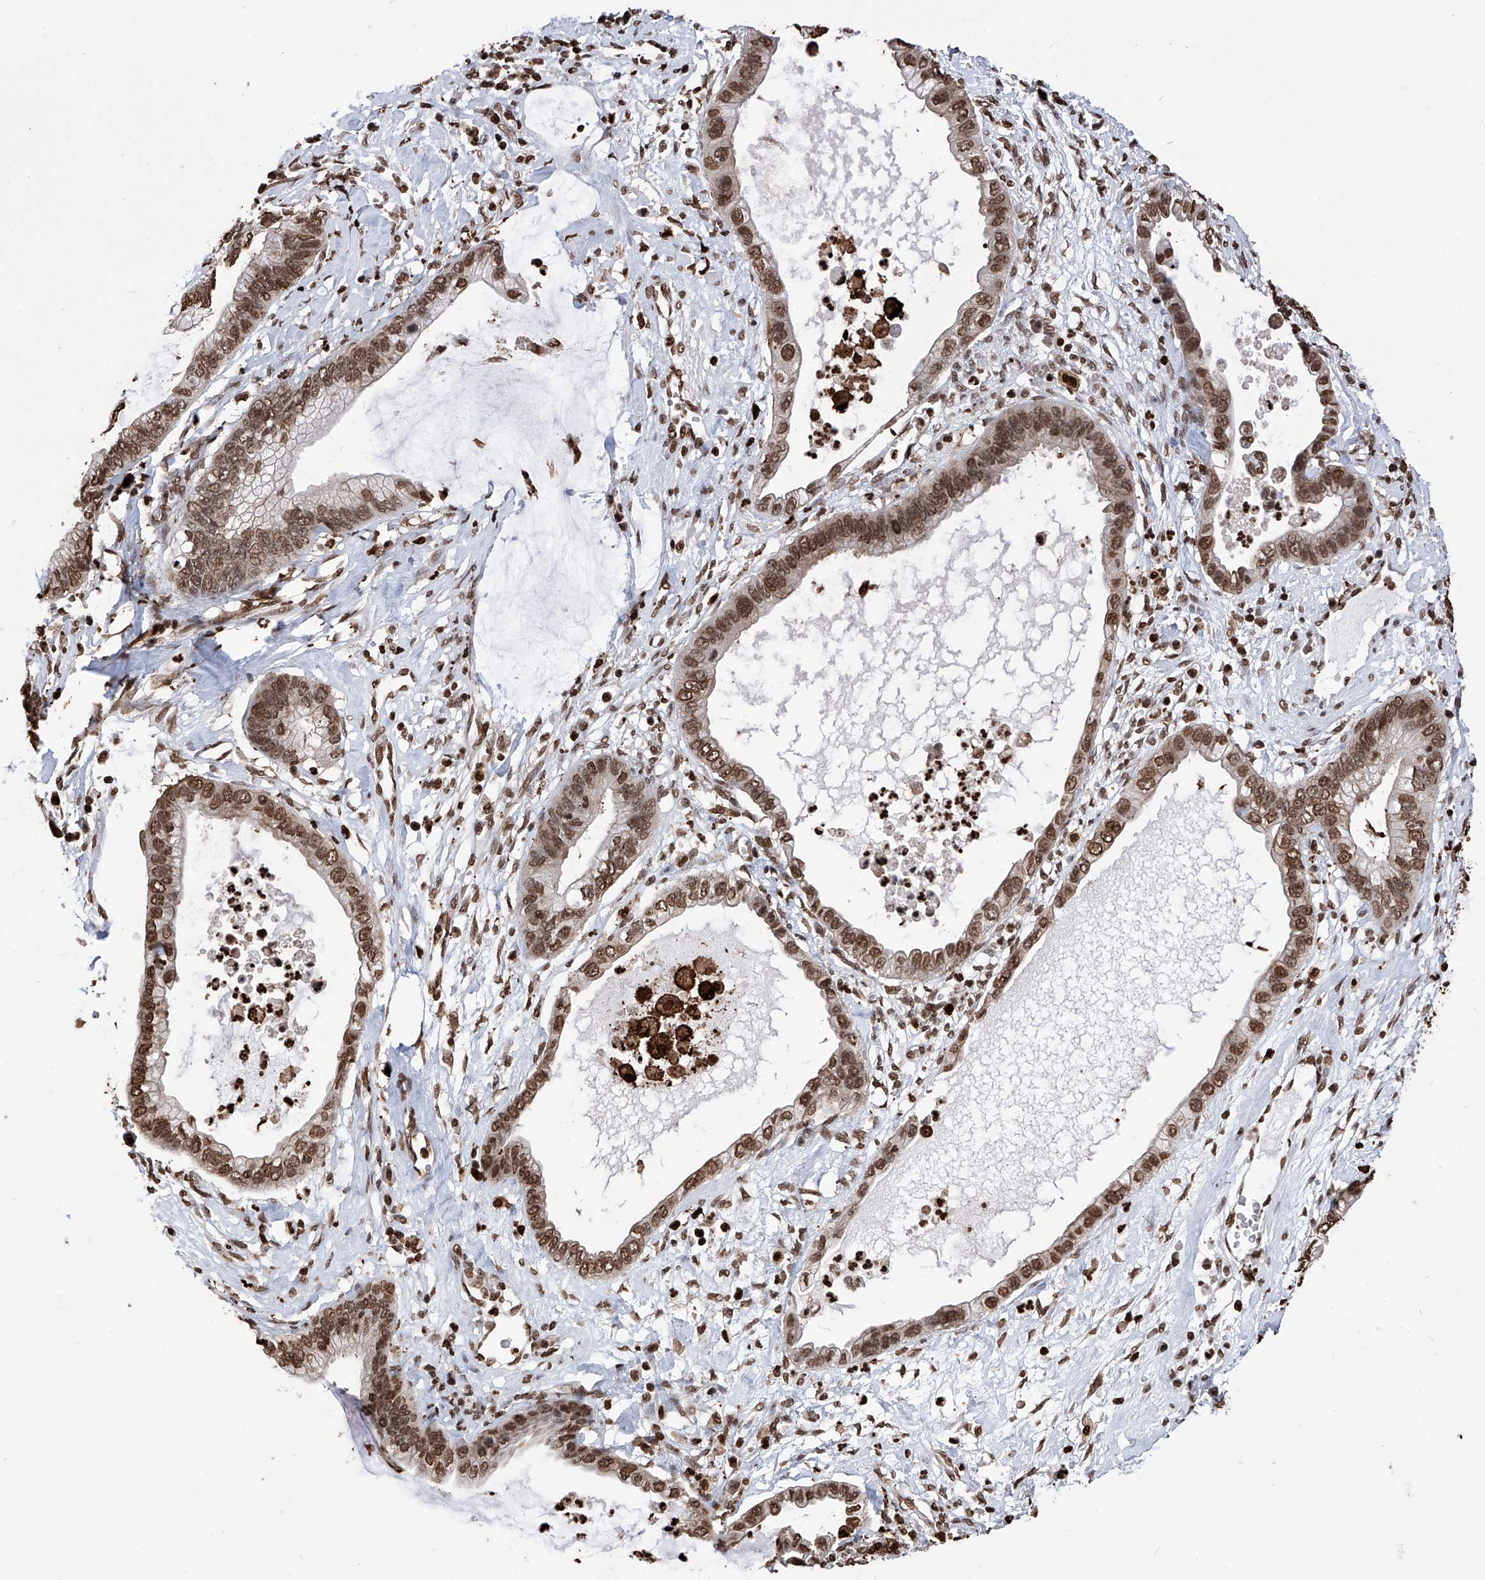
{"staining": {"intensity": "moderate", "quantity": ">75%", "location": "nuclear"}, "tissue": "cervical cancer", "cell_type": "Tumor cells", "image_type": "cancer", "snomed": [{"axis": "morphology", "description": "Adenocarcinoma, NOS"}, {"axis": "topography", "description": "Cervix"}], "caption": "Protein expression analysis of human adenocarcinoma (cervical) reveals moderate nuclear positivity in about >75% of tumor cells.", "gene": "CFAP410", "patient": {"sex": "female", "age": 44}}